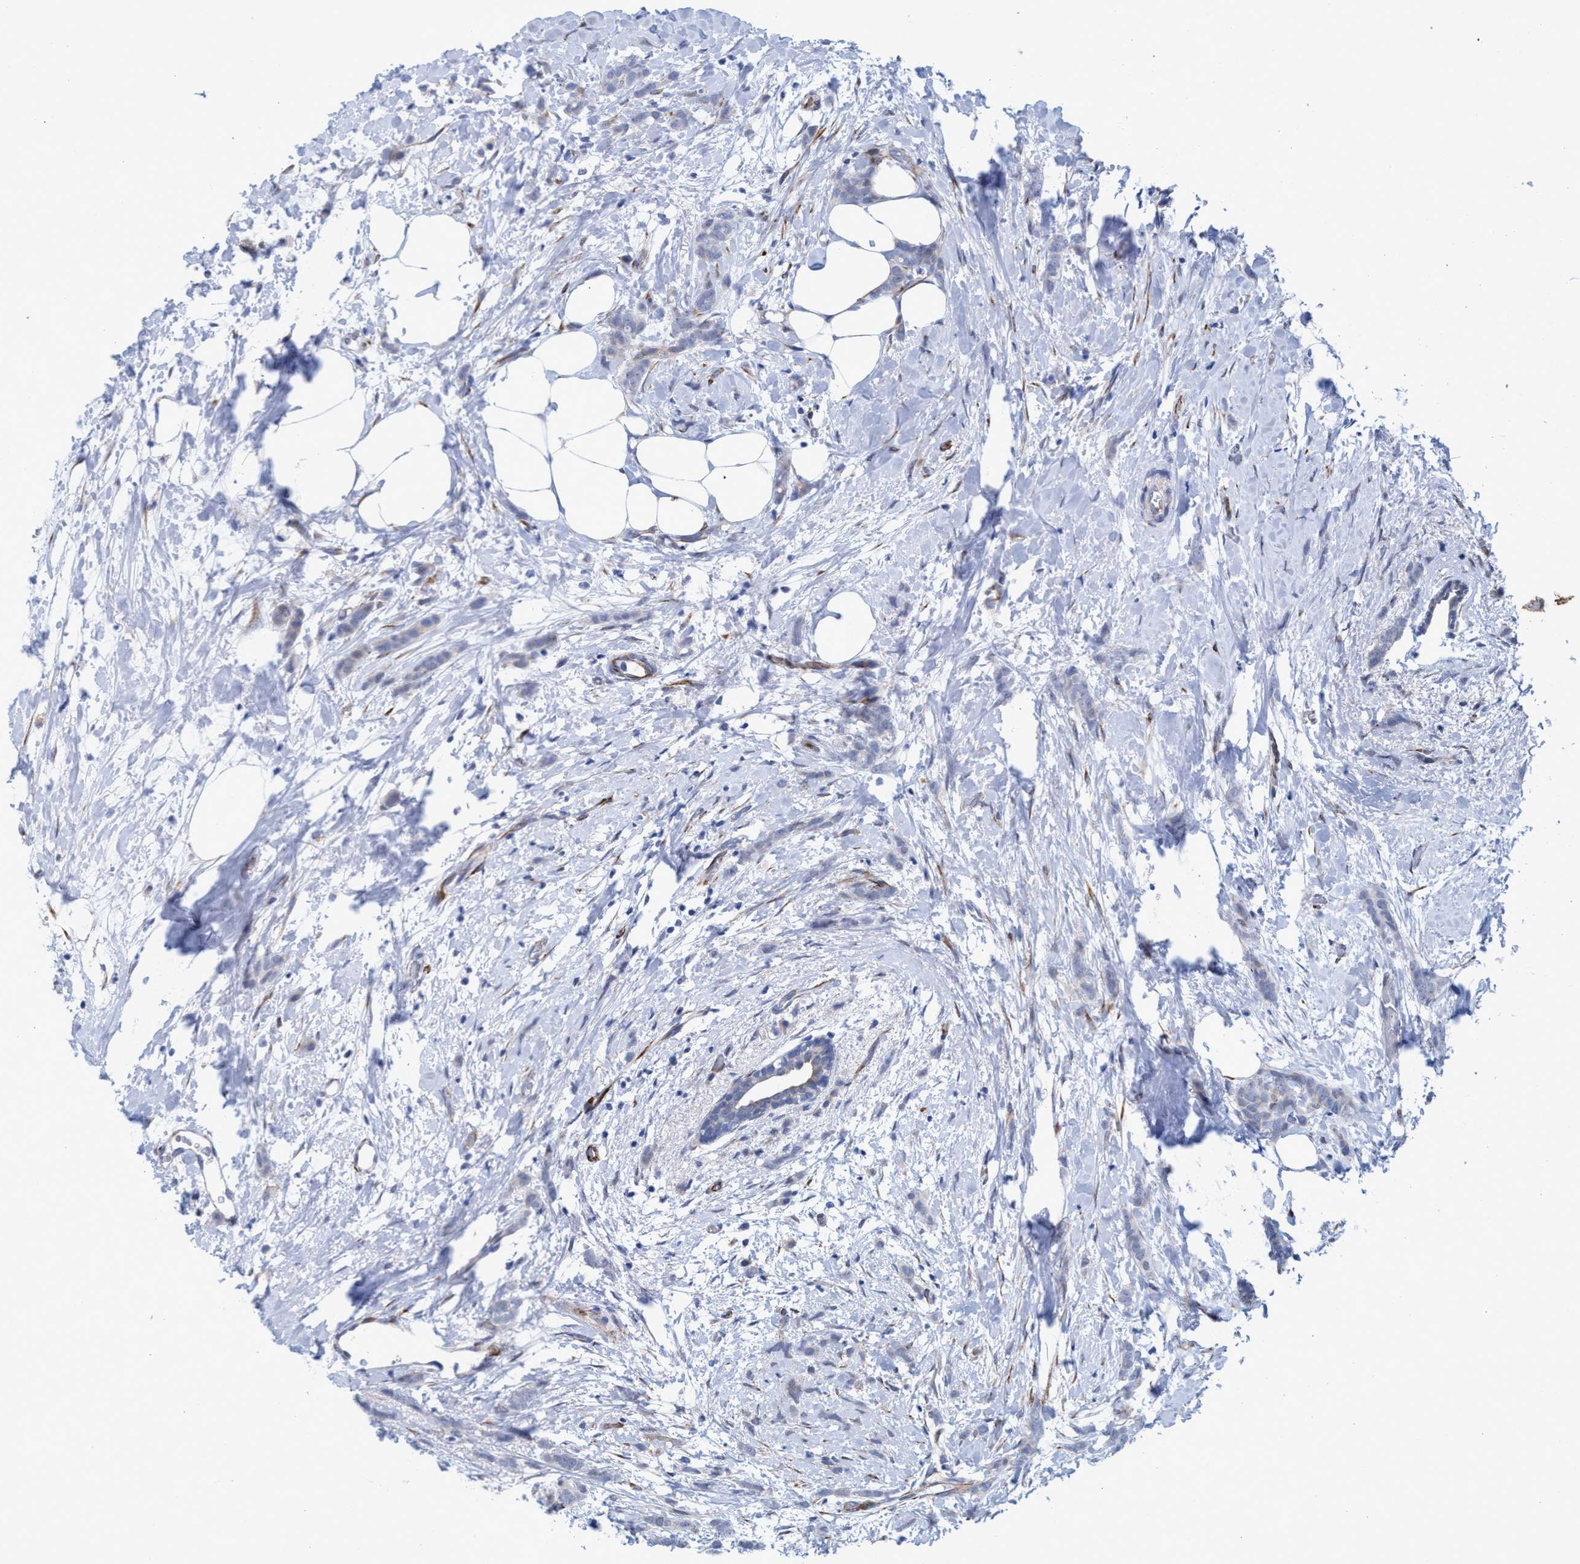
{"staining": {"intensity": "weak", "quantity": "<25%", "location": "cytoplasmic/membranous"}, "tissue": "breast cancer", "cell_type": "Tumor cells", "image_type": "cancer", "snomed": [{"axis": "morphology", "description": "Lobular carcinoma, in situ"}, {"axis": "morphology", "description": "Lobular carcinoma"}, {"axis": "topography", "description": "Breast"}], "caption": "A high-resolution histopathology image shows immunohistochemistry staining of breast cancer (lobular carcinoma), which displays no significant positivity in tumor cells.", "gene": "SLC43A2", "patient": {"sex": "female", "age": 41}}